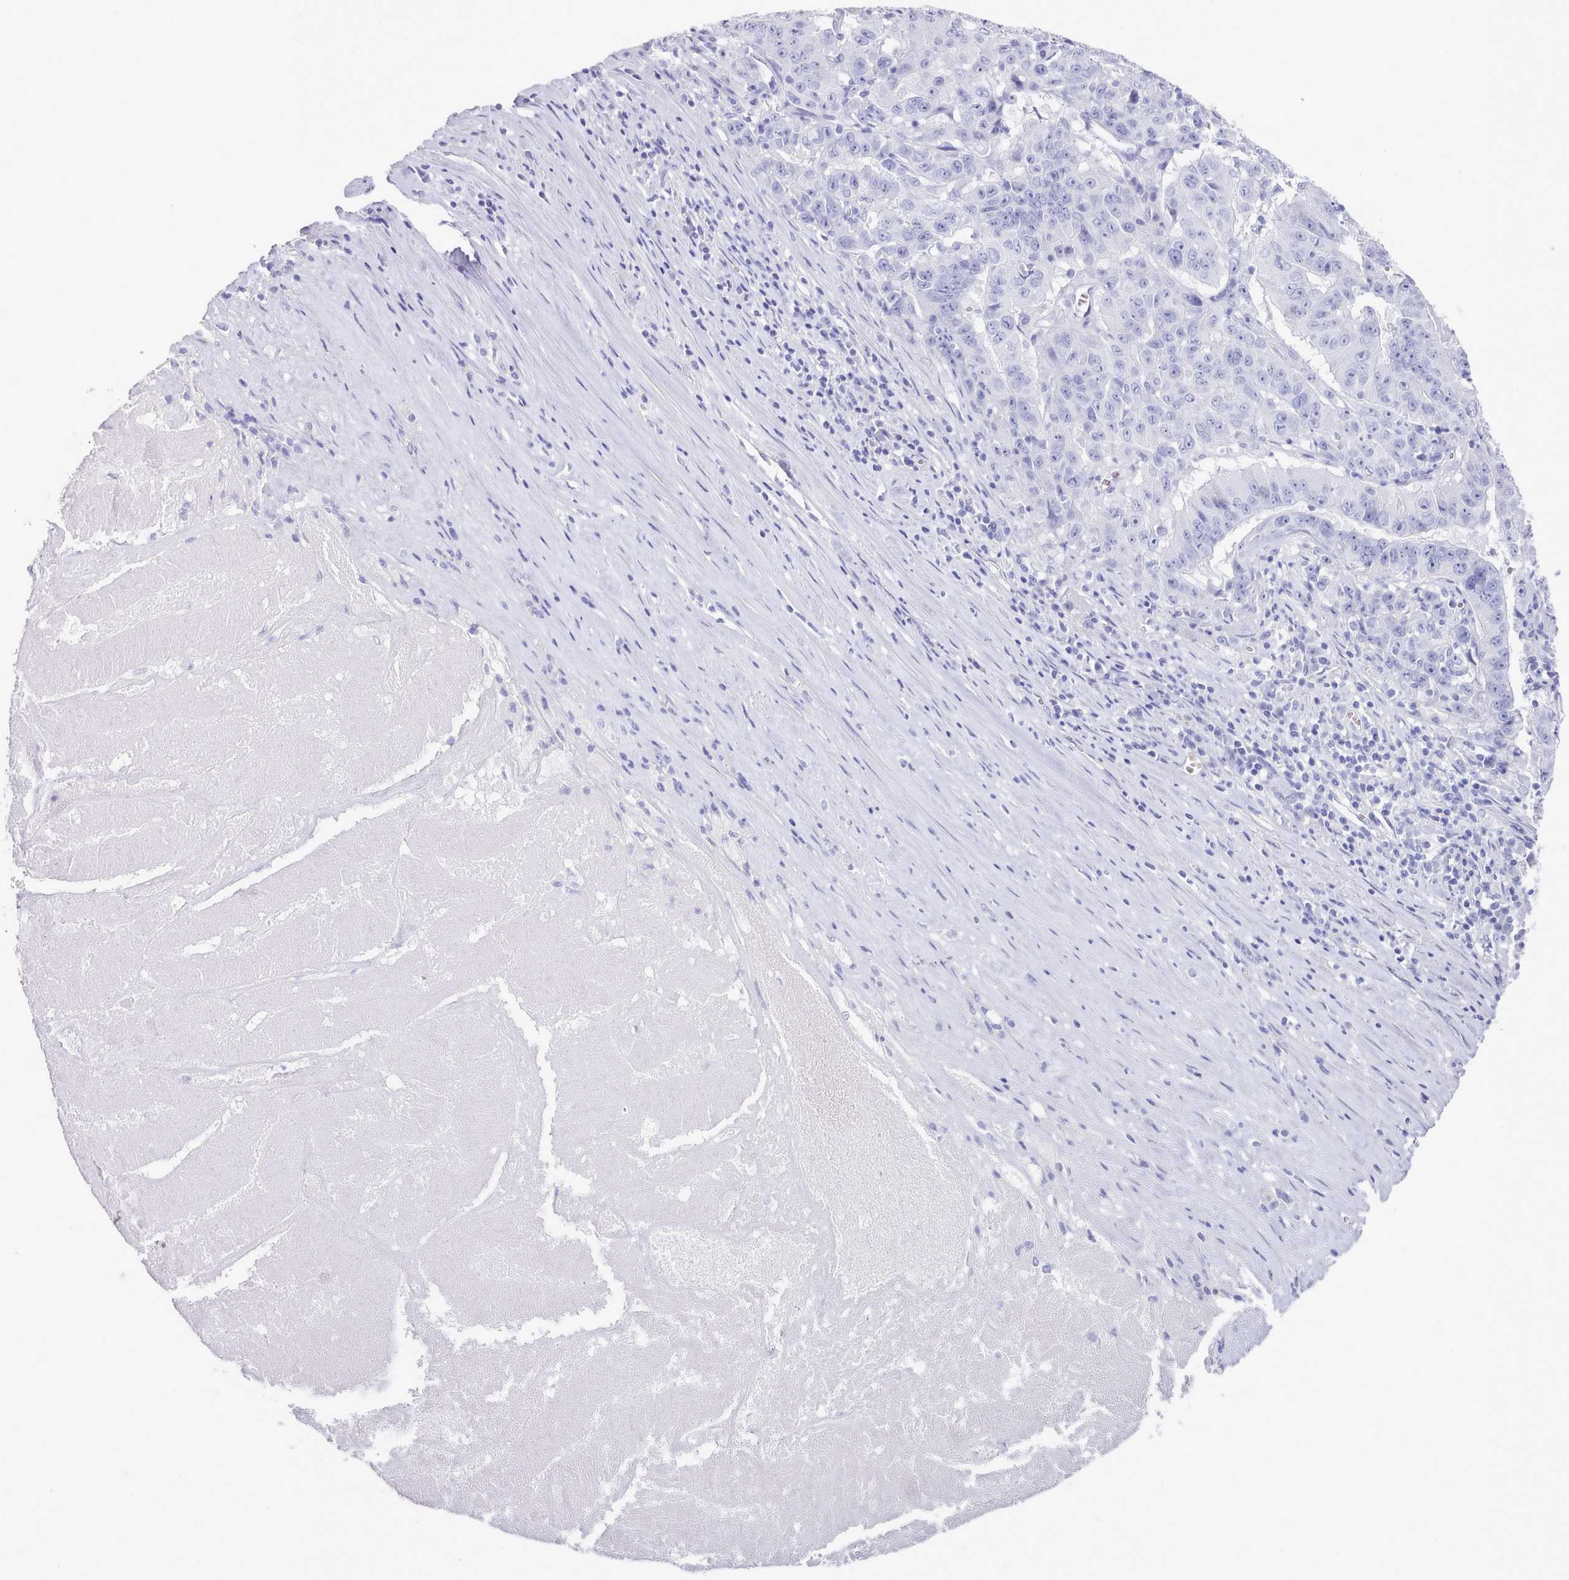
{"staining": {"intensity": "negative", "quantity": "none", "location": "none"}, "tissue": "pancreatic cancer", "cell_type": "Tumor cells", "image_type": "cancer", "snomed": [{"axis": "morphology", "description": "Adenocarcinoma, NOS"}, {"axis": "topography", "description": "Pancreas"}], "caption": "A micrograph of human pancreatic cancer is negative for staining in tumor cells.", "gene": "LRRC37A", "patient": {"sex": "male", "age": 63}}